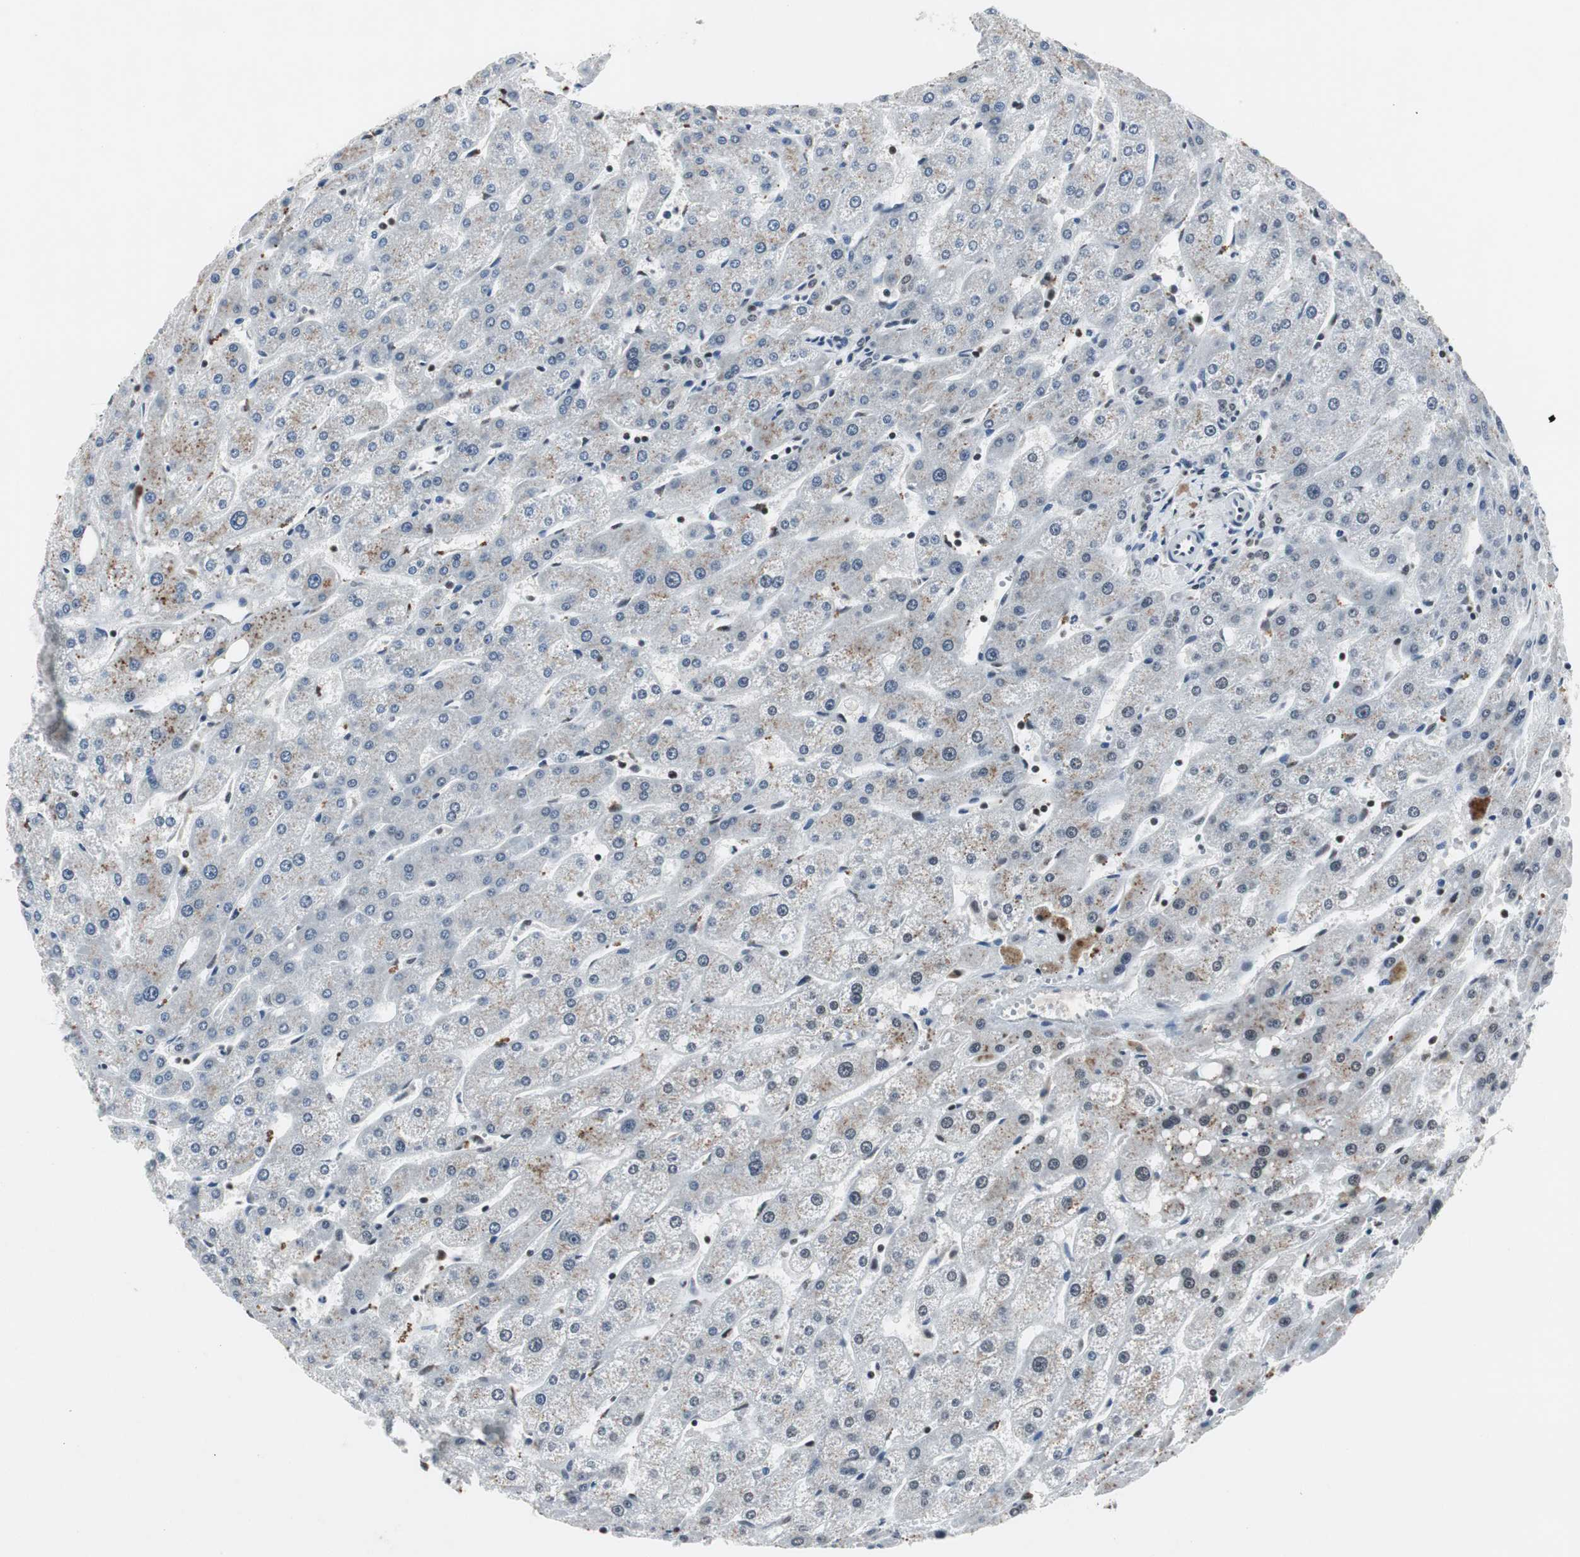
{"staining": {"intensity": "weak", "quantity": ">75%", "location": "nuclear"}, "tissue": "liver", "cell_type": "Cholangiocytes", "image_type": "normal", "snomed": [{"axis": "morphology", "description": "Normal tissue, NOS"}, {"axis": "topography", "description": "Liver"}], "caption": "Benign liver was stained to show a protein in brown. There is low levels of weak nuclear staining in approximately >75% of cholangiocytes. The staining was performed using DAB (3,3'-diaminobenzidine), with brown indicating positive protein expression. Nuclei are stained blue with hematoxylin.", "gene": "RAD9A", "patient": {"sex": "male", "age": 67}}